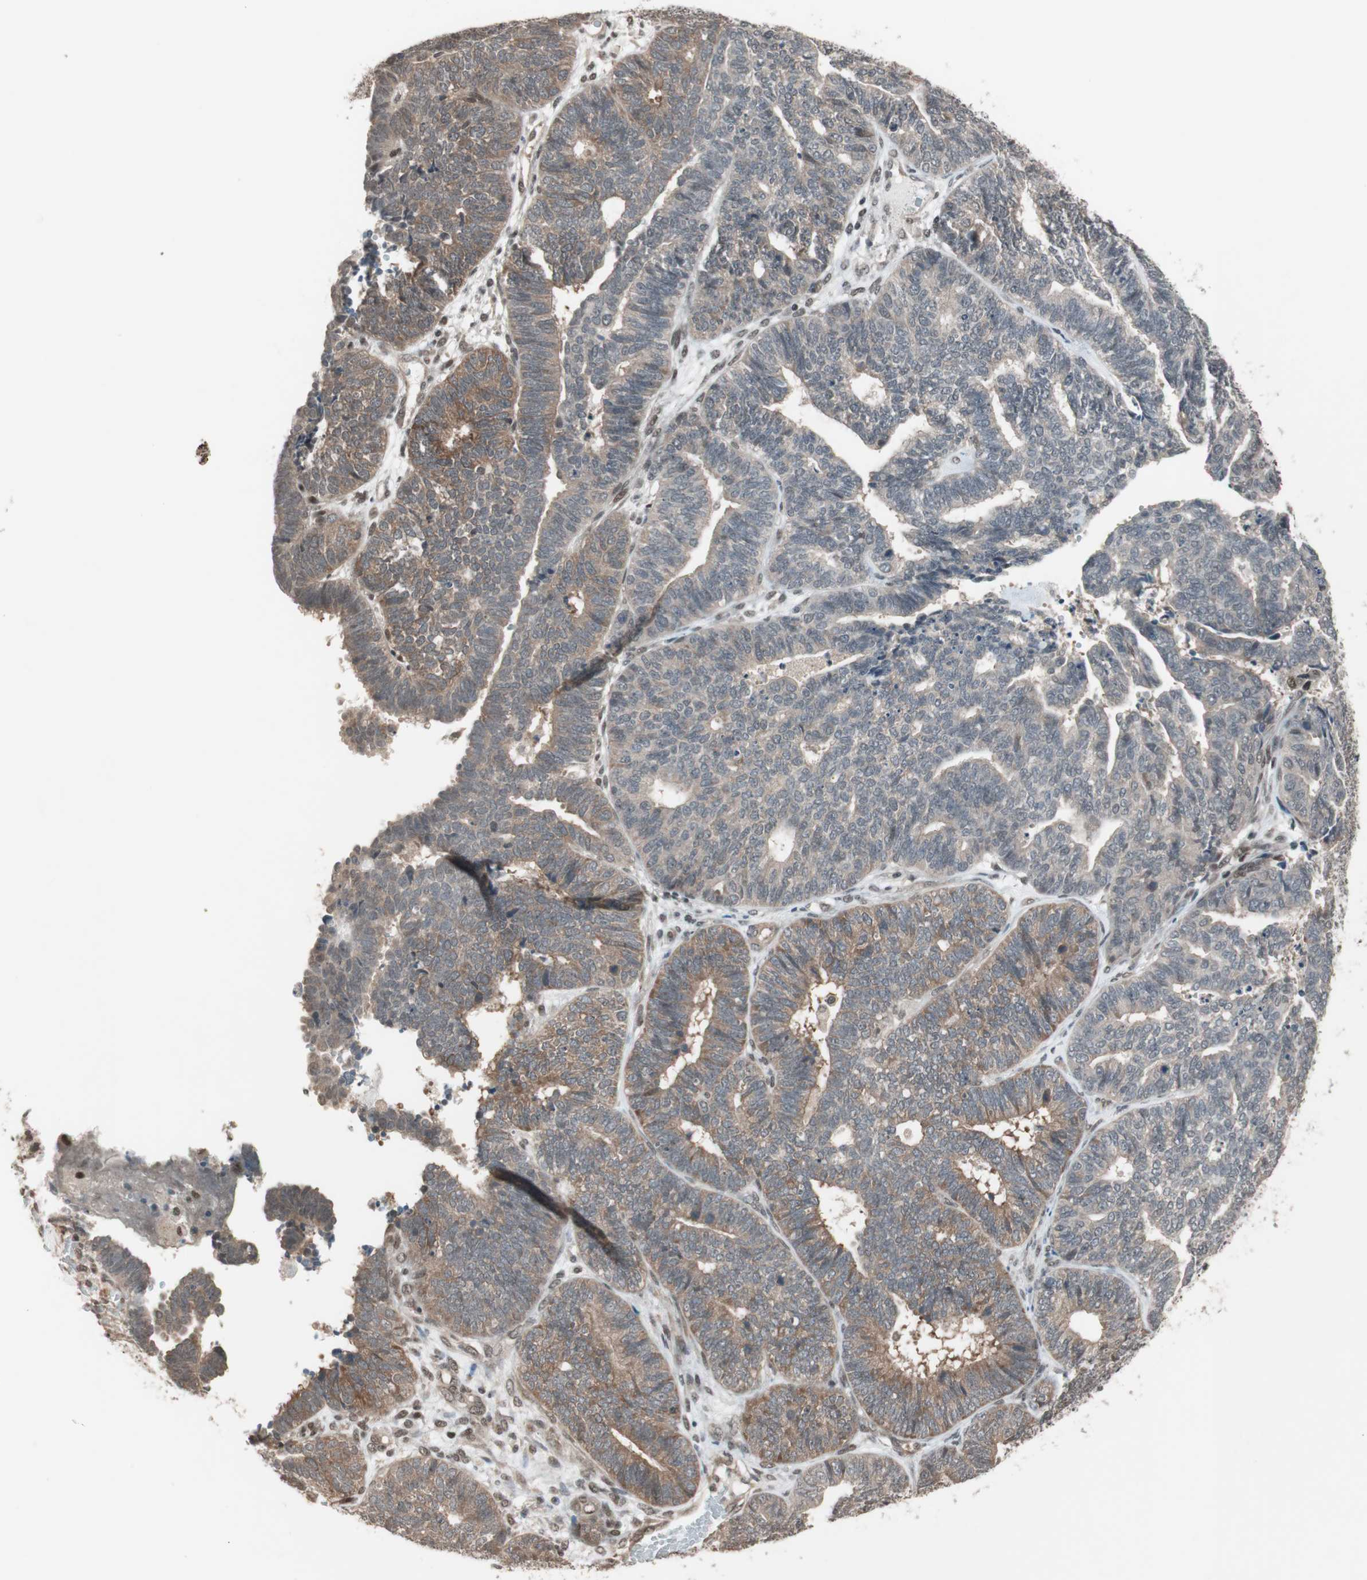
{"staining": {"intensity": "weak", "quantity": "<25%", "location": "cytoplasmic/membranous"}, "tissue": "endometrial cancer", "cell_type": "Tumor cells", "image_type": "cancer", "snomed": [{"axis": "morphology", "description": "Adenocarcinoma, NOS"}, {"axis": "topography", "description": "Endometrium"}], "caption": "This is an immunohistochemistry photomicrograph of human endometrial adenocarcinoma. There is no staining in tumor cells.", "gene": "DRAP1", "patient": {"sex": "female", "age": 70}}